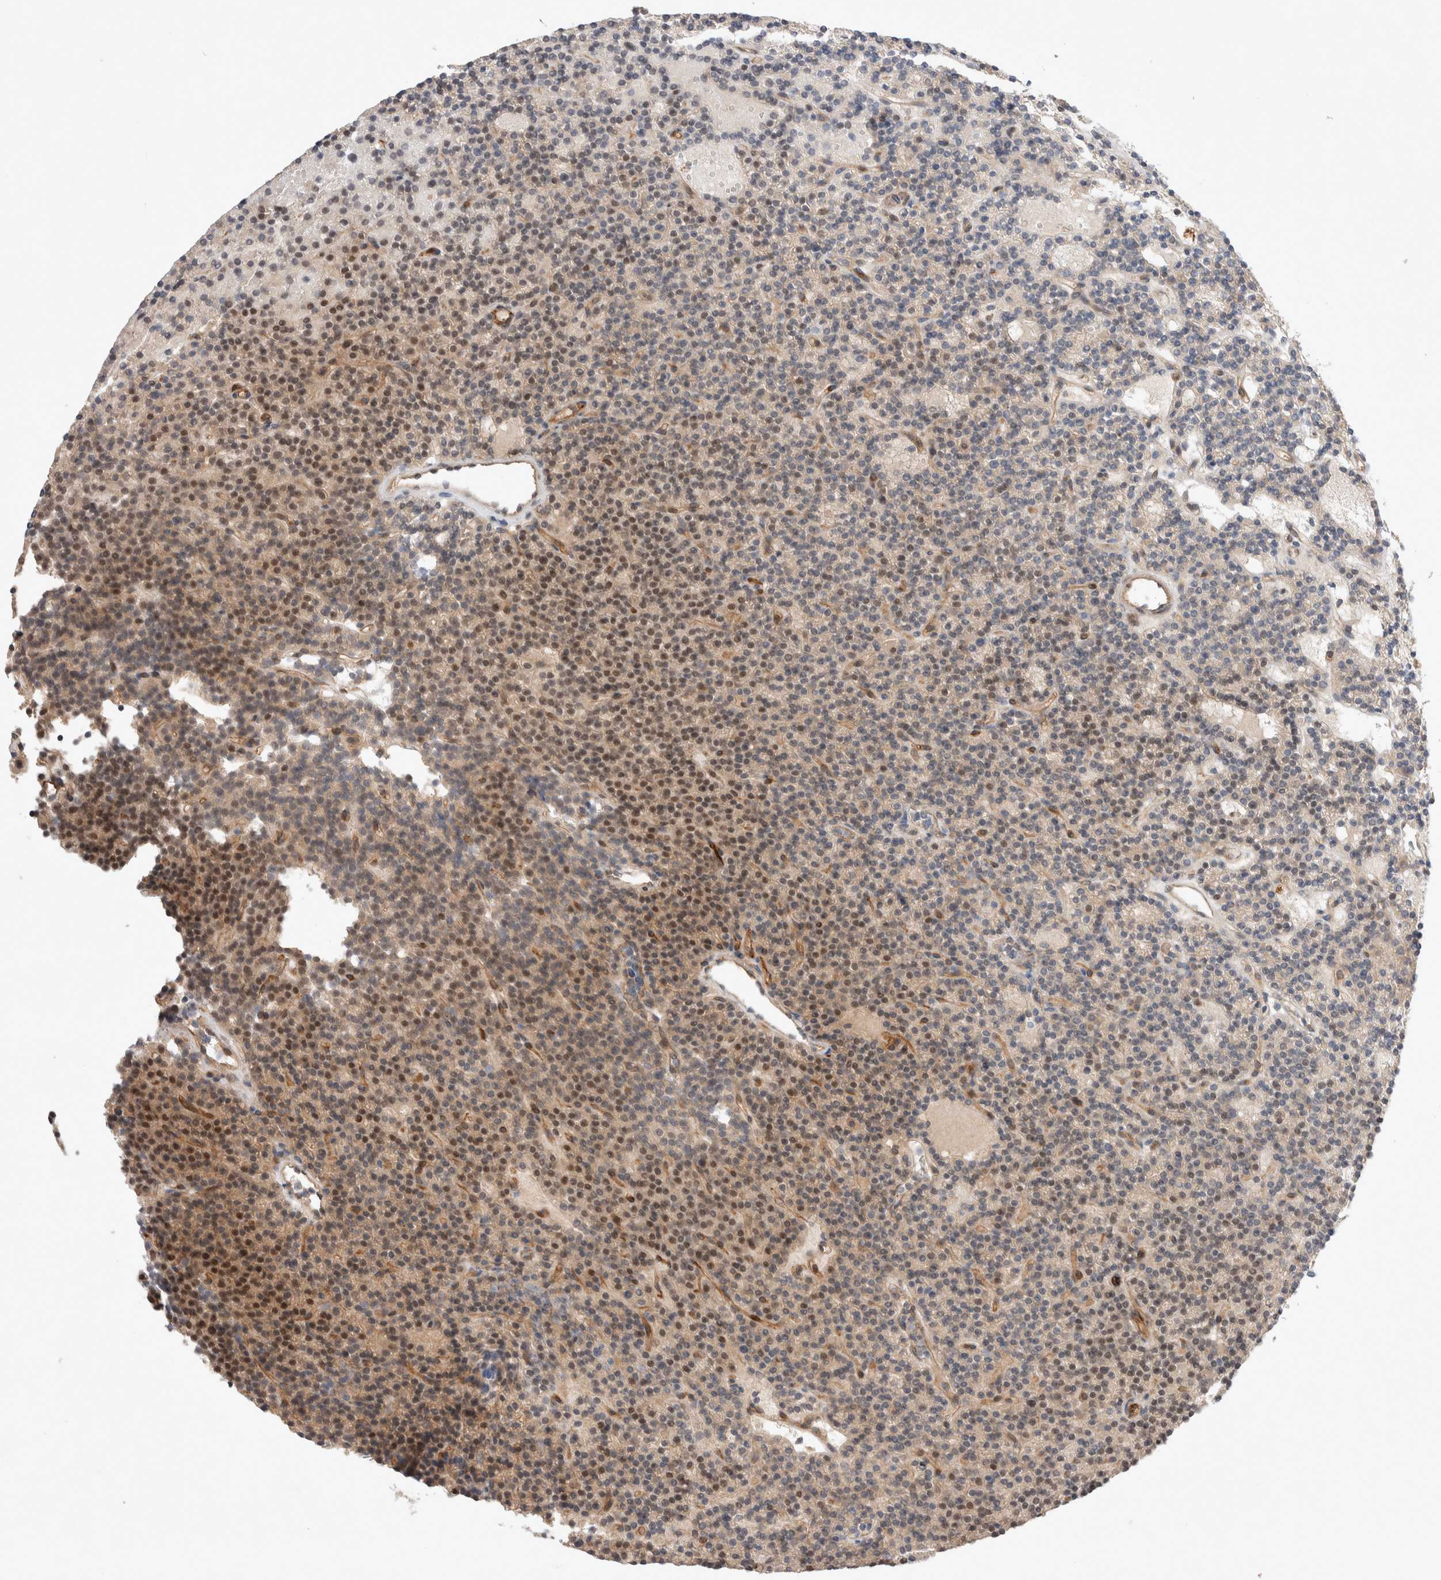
{"staining": {"intensity": "moderate", "quantity": "25%-75%", "location": "nuclear"}, "tissue": "parathyroid gland", "cell_type": "Glandular cells", "image_type": "normal", "snomed": [{"axis": "morphology", "description": "Normal tissue, NOS"}, {"axis": "topography", "description": "Parathyroid gland"}], "caption": "Moderate nuclear positivity for a protein is appreciated in about 25%-75% of glandular cells of normal parathyroid gland using immunohistochemistry.", "gene": "ZNF704", "patient": {"sex": "male", "age": 75}}